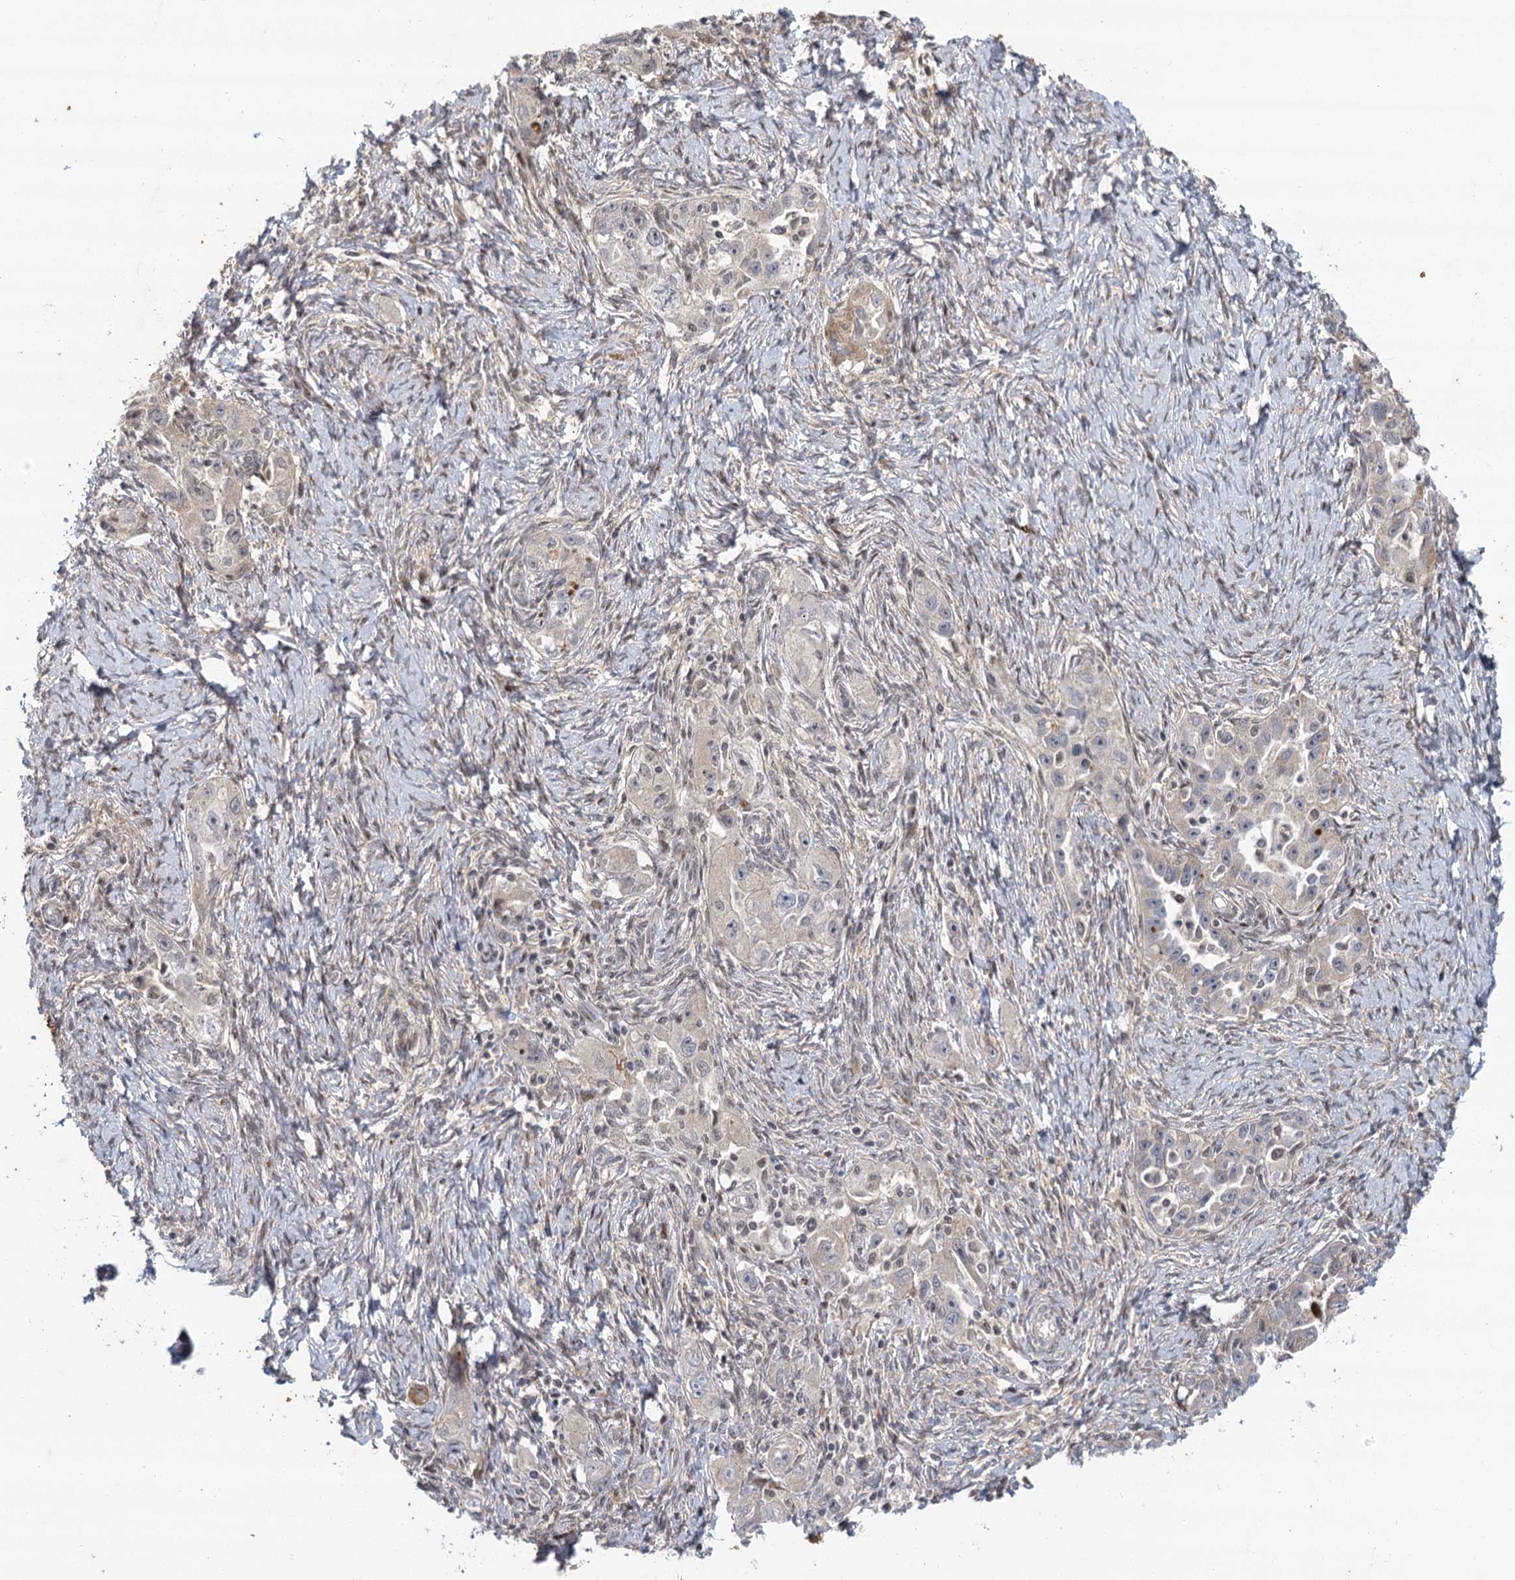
{"staining": {"intensity": "weak", "quantity": "<25%", "location": "cytoplasmic/membranous"}, "tissue": "ovarian cancer", "cell_type": "Tumor cells", "image_type": "cancer", "snomed": [{"axis": "morphology", "description": "Carcinoma, NOS"}, {"axis": "morphology", "description": "Cystadenocarcinoma, serous, NOS"}, {"axis": "topography", "description": "Ovary"}], "caption": "A micrograph of human ovarian cancer is negative for staining in tumor cells.", "gene": "IL11RA", "patient": {"sex": "female", "age": 69}}